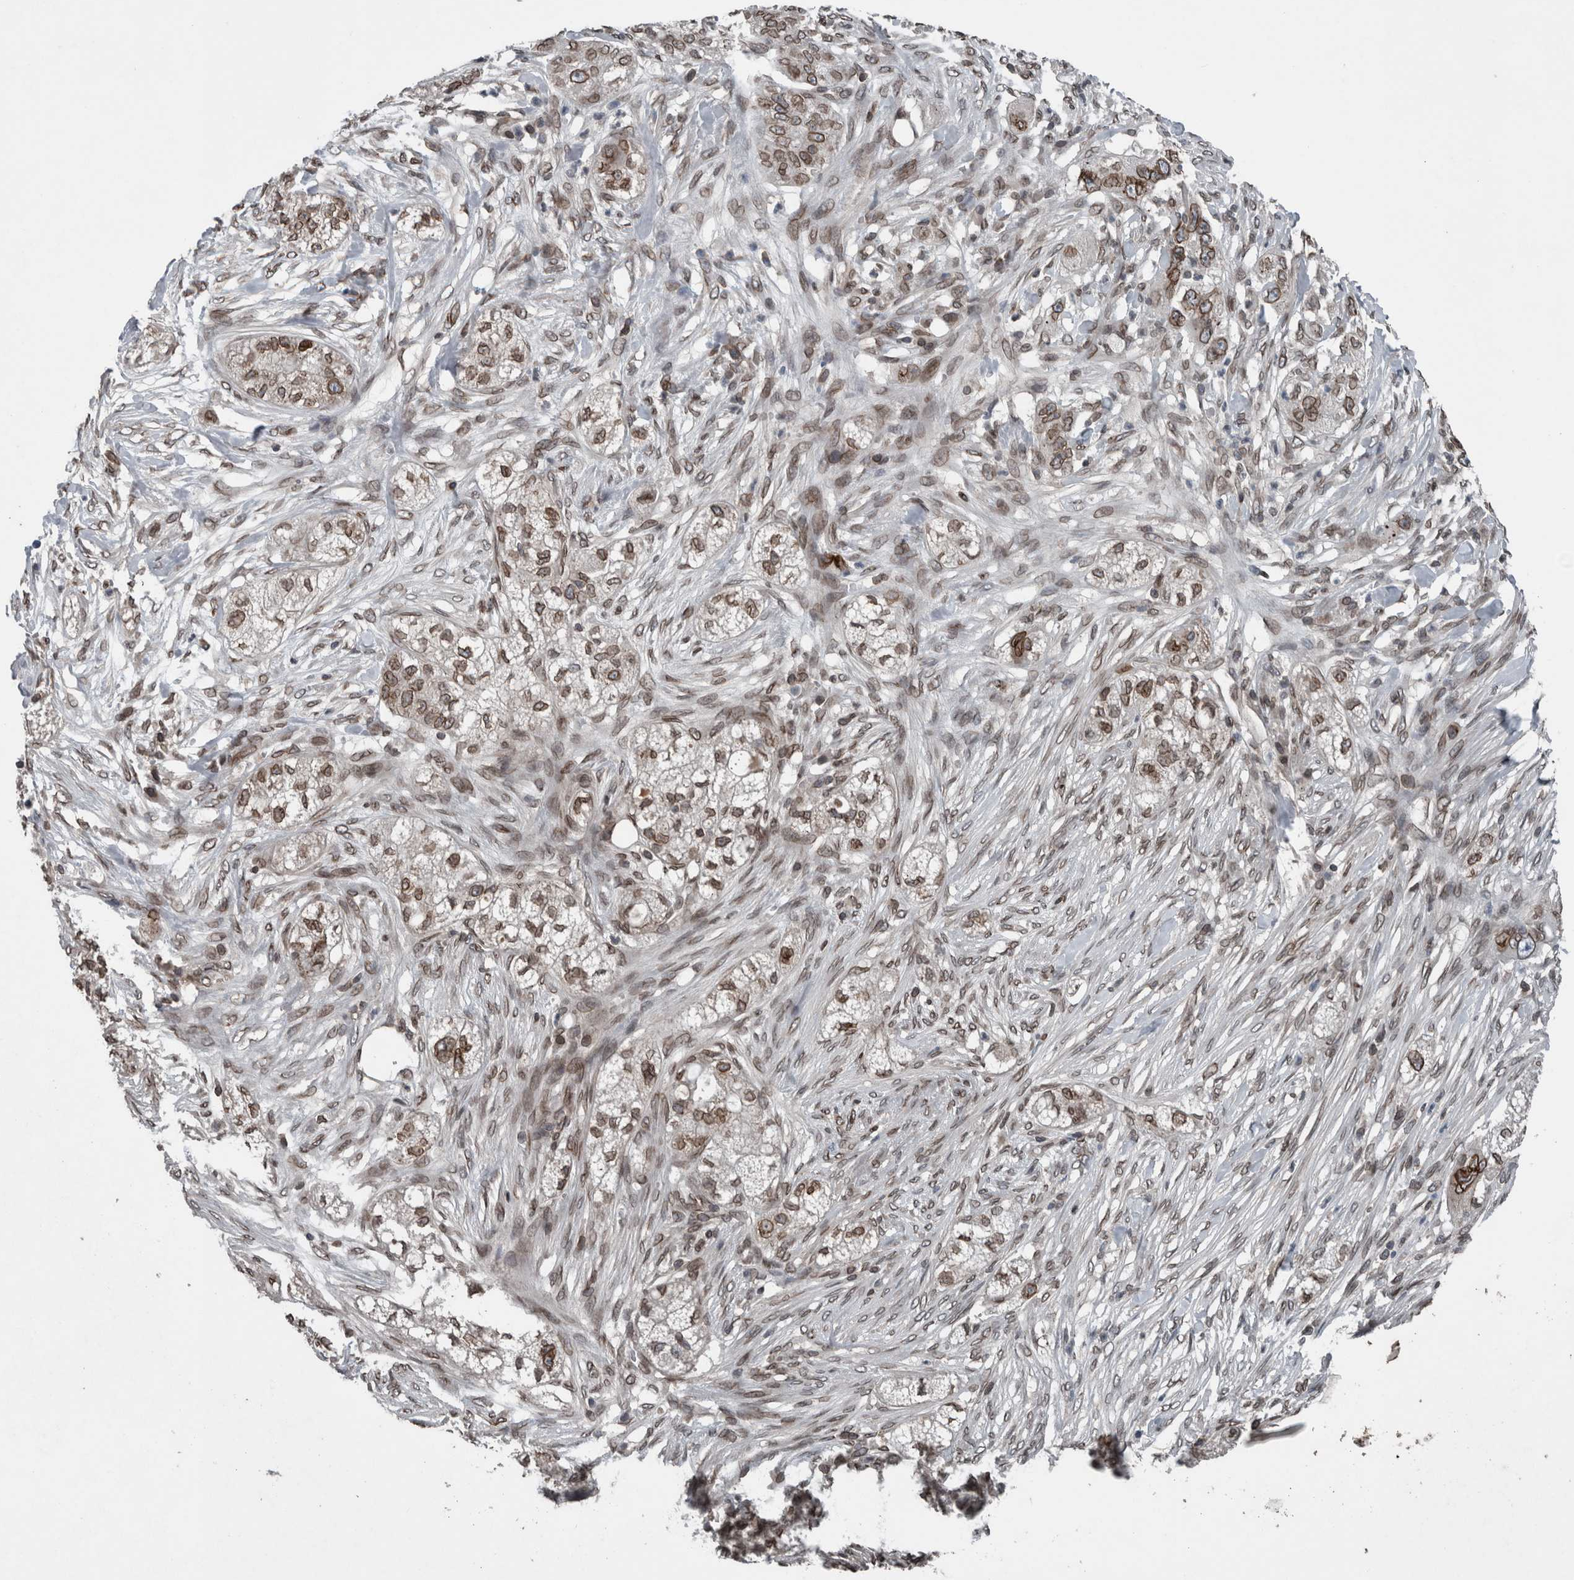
{"staining": {"intensity": "moderate", "quantity": ">75%", "location": "cytoplasmic/membranous,nuclear"}, "tissue": "pancreatic cancer", "cell_type": "Tumor cells", "image_type": "cancer", "snomed": [{"axis": "morphology", "description": "Adenocarcinoma, NOS"}, {"axis": "topography", "description": "Pancreas"}], "caption": "Moderate cytoplasmic/membranous and nuclear expression is appreciated in approximately >75% of tumor cells in pancreatic cancer. (DAB (3,3'-diaminobenzidine) = brown stain, brightfield microscopy at high magnification).", "gene": "RANBP2", "patient": {"sex": "female", "age": 78}}